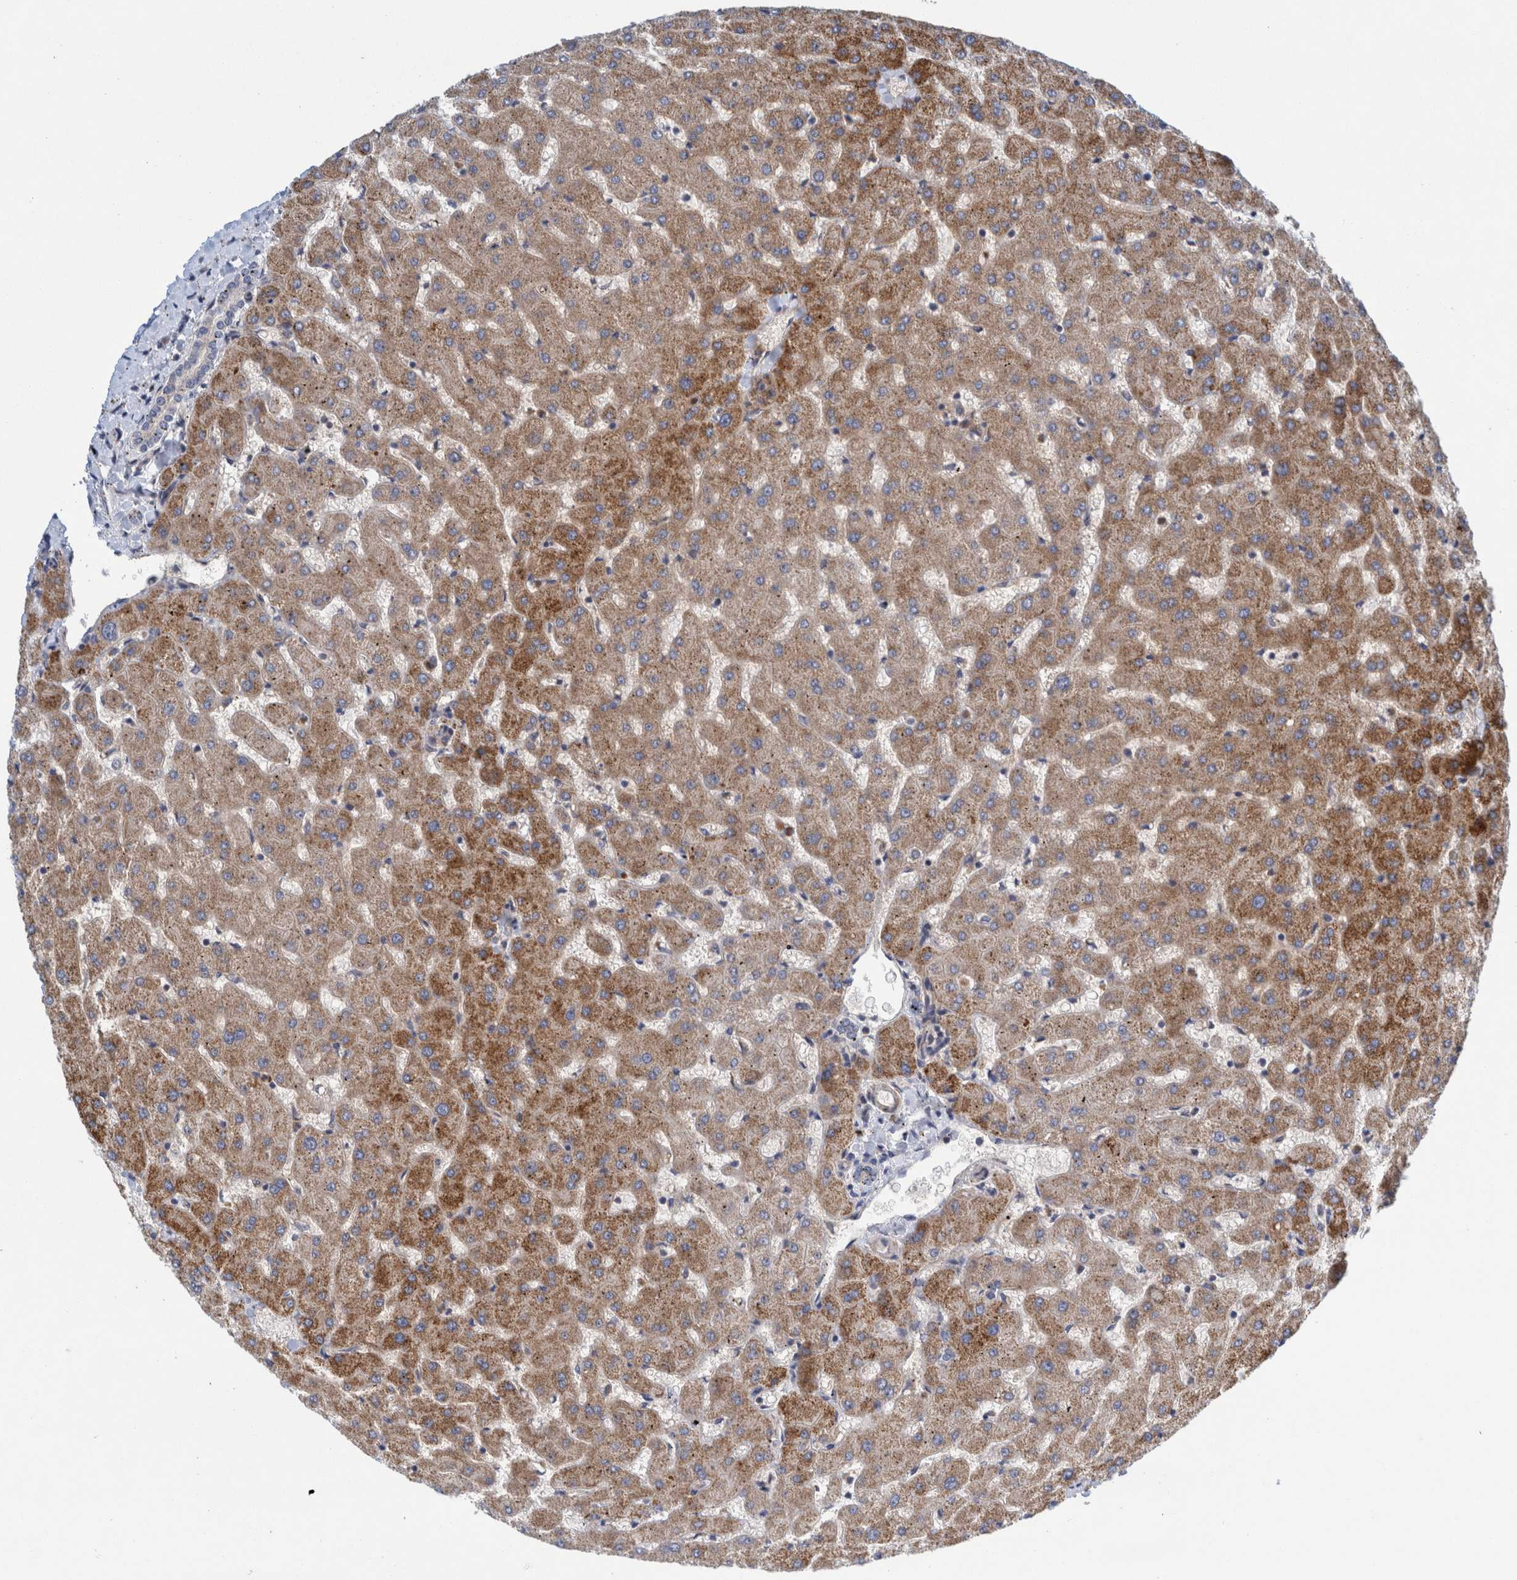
{"staining": {"intensity": "negative", "quantity": "none", "location": "none"}, "tissue": "liver", "cell_type": "Cholangiocytes", "image_type": "normal", "snomed": [{"axis": "morphology", "description": "Normal tissue, NOS"}, {"axis": "topography", "description": "Liver"}], "caption": "Immunohistochemical staining of unremarkable liver displays no significant staining in cholangiocytes. (Stains: DAB IHC with hematoxylin counter stain, Microscopy: brightfield microscopy at high magnification).", "gene": "ZNF324B", "patient": {"sex": "female", "age": 63}}